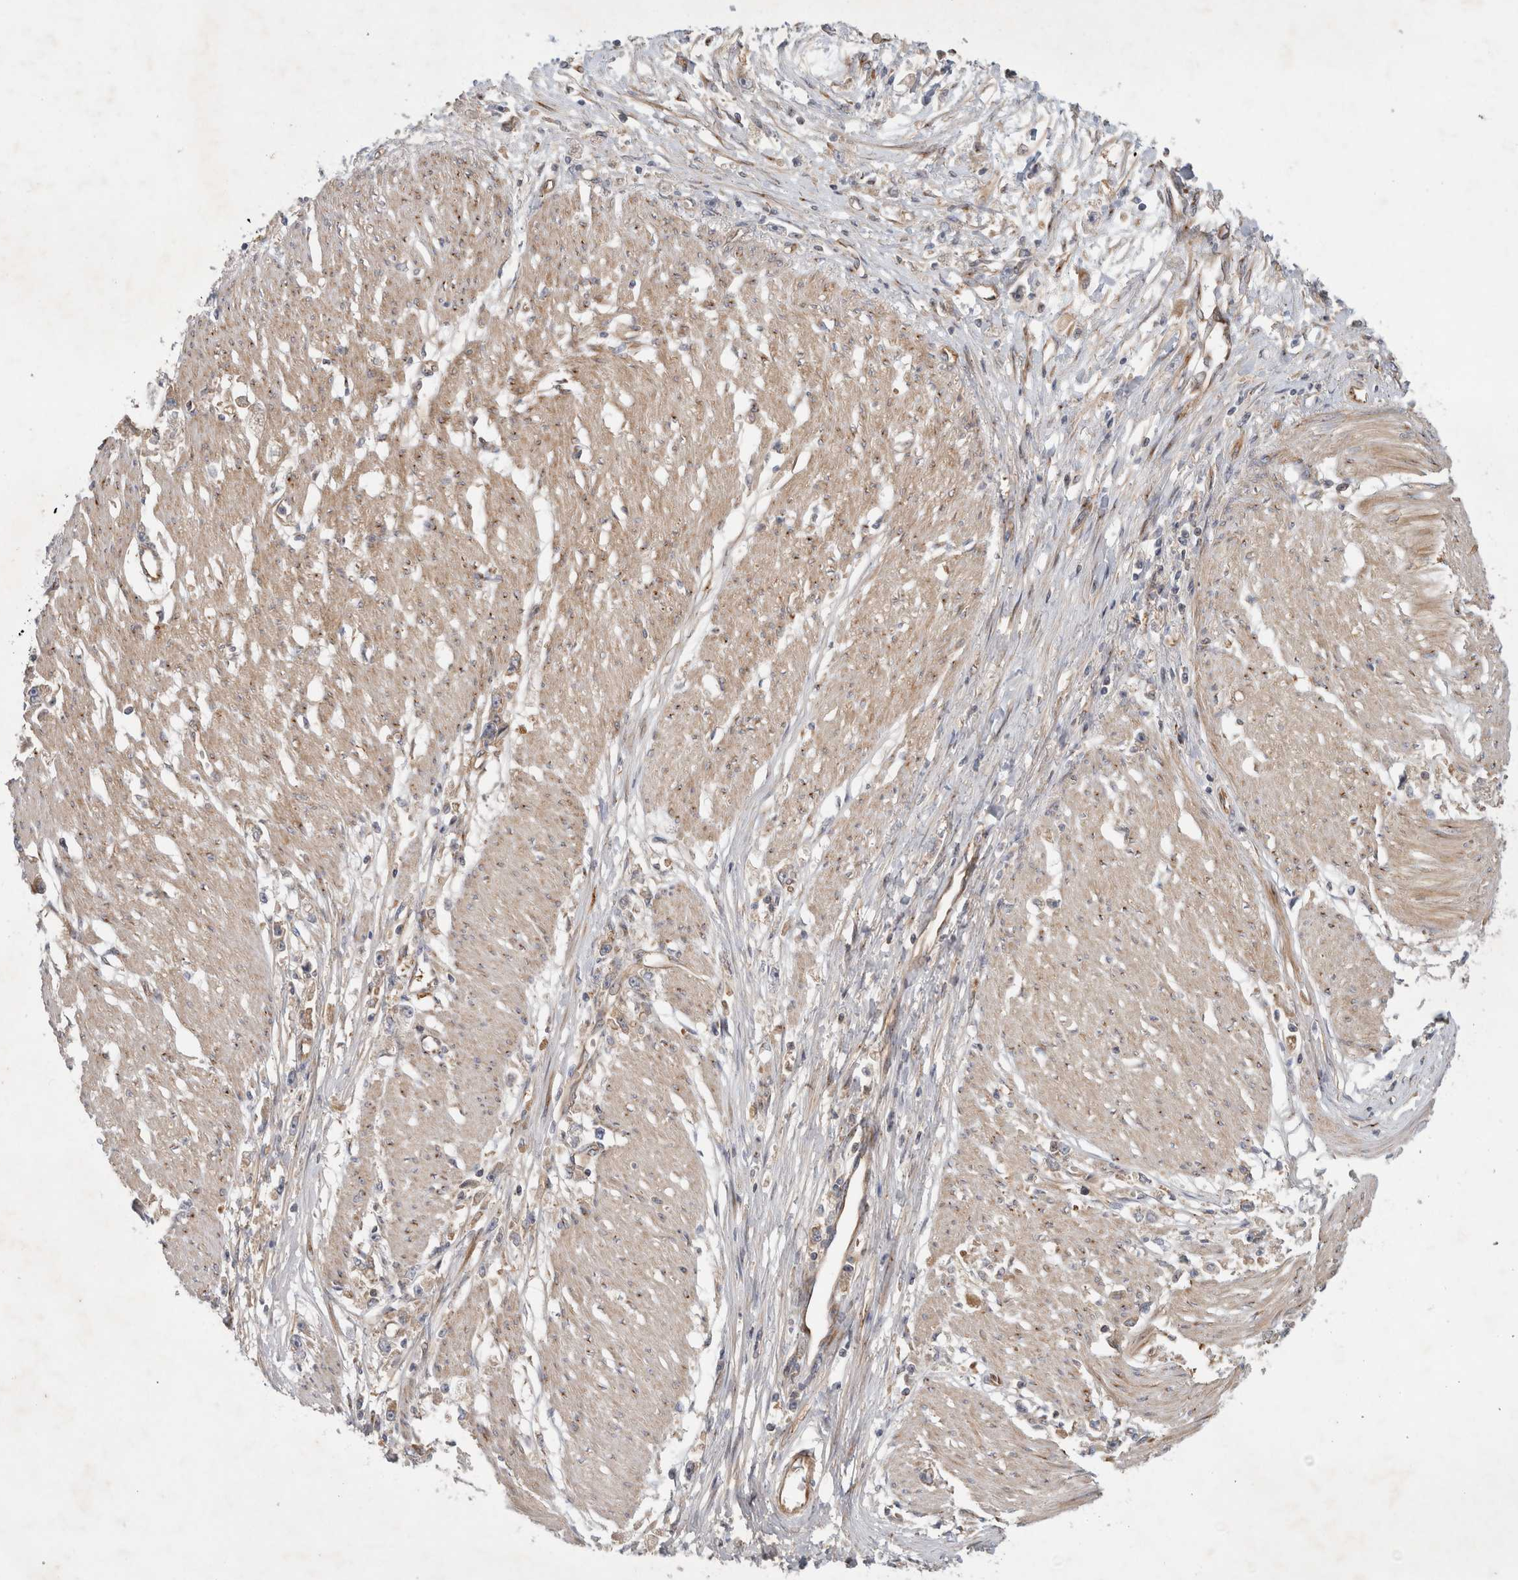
{"staining": {"intensity": "weak", "quantity": "25%-75%", "location": "cytoplasmic/membranous"}, "tissue": "stomach cancer", "cell_type": "Tumor cells", "image_type": "cancer", "snomed": [{"axis": "morphology", "description": "Adenocarcinoma, NOS"}, {"axis": "topography", "description": "Stomach"}], "caption": "Protein staining demonstrates weak cytoplasmic/membranous staining in about 25%-75% of tumor cells in stomach cancer.", "gene": "GPR150", "patient": {"sex": "female", "age": 59}}